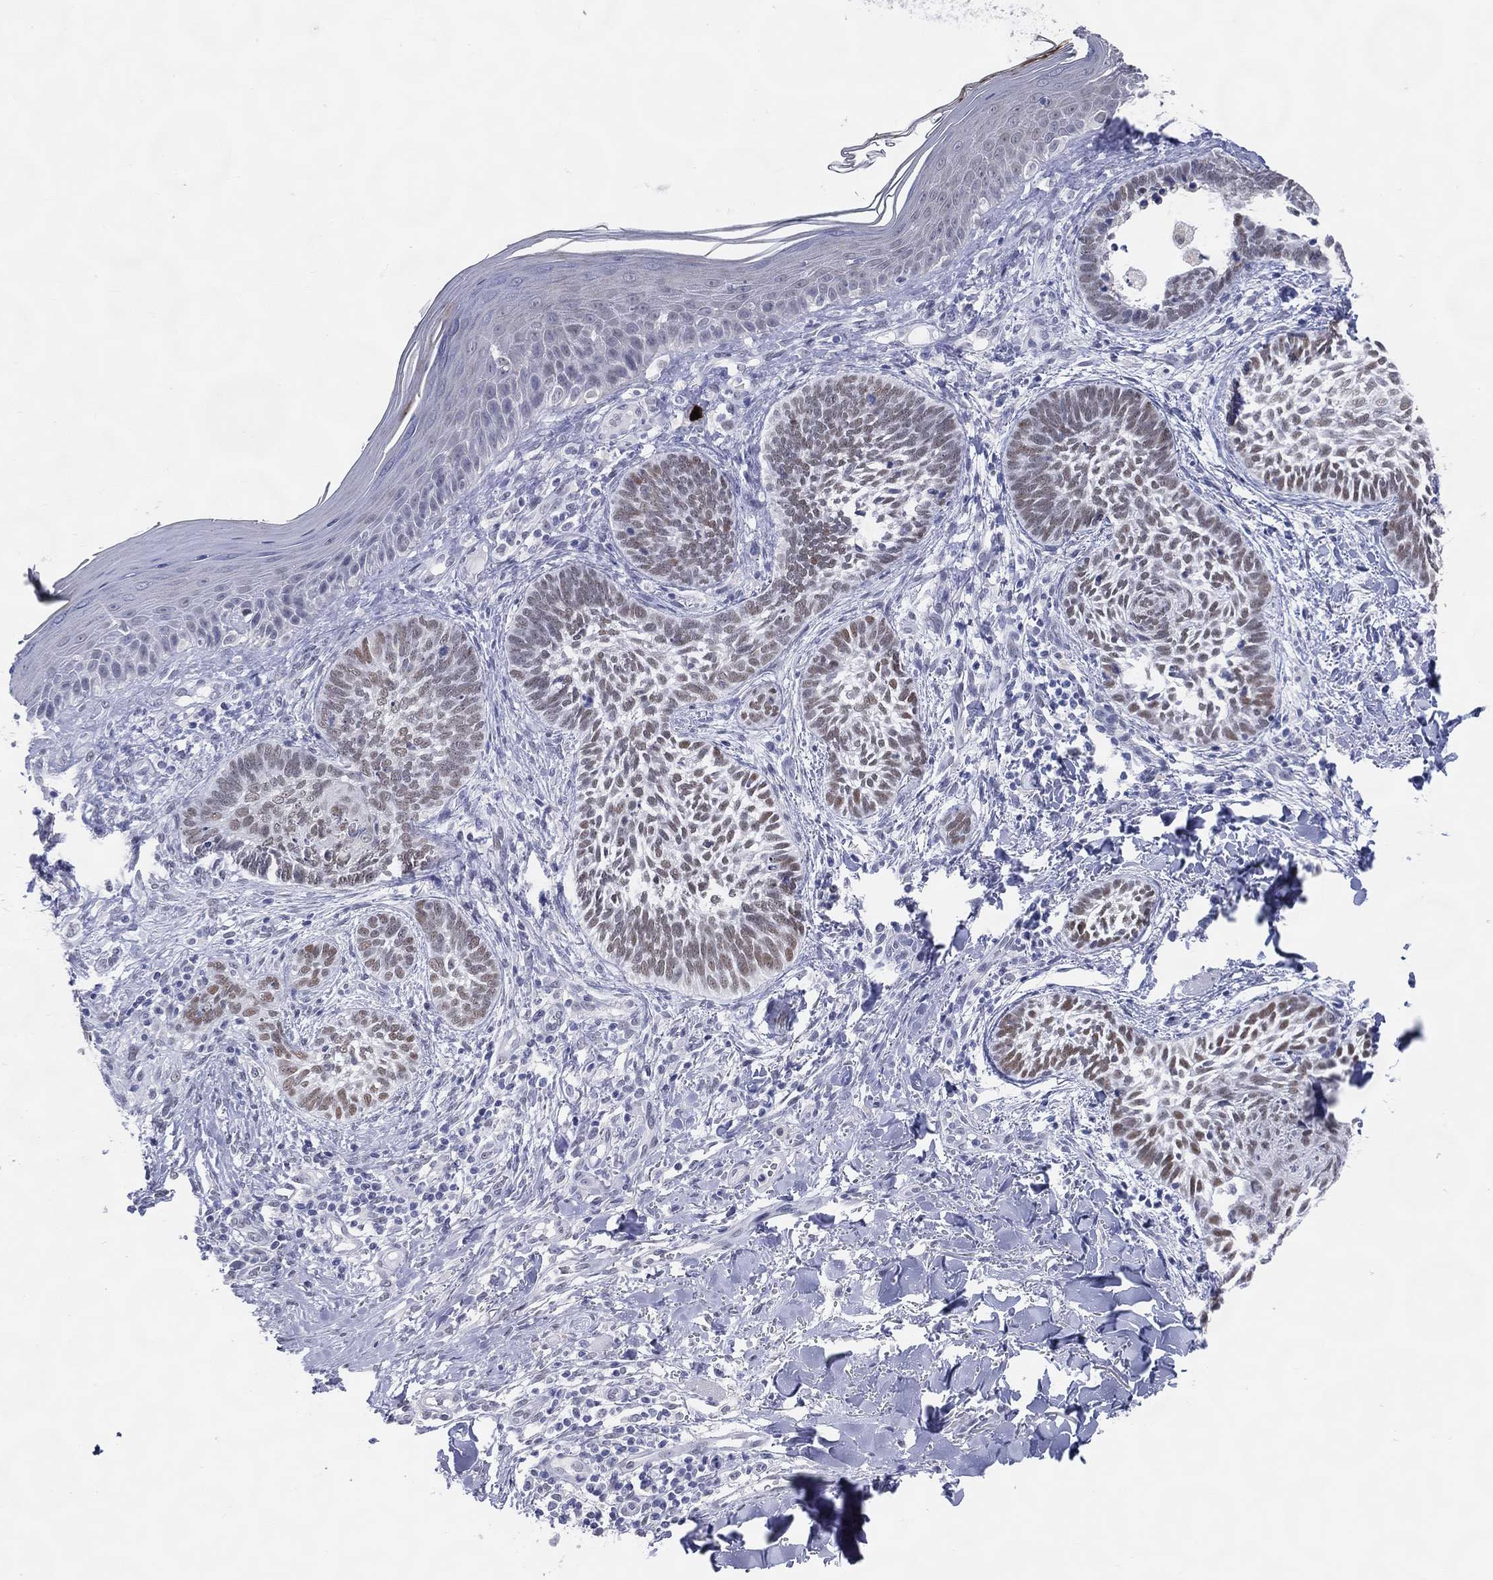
{"staining": {"intensity": "moderate", "quantity": "<25%", "location": "nuclear"}, "tissue": "skin cancer", "cell_type": "Tumor cells", "image_type": "cancer", "snomed": [{"axis": "morphology", "description": "Normal tissue, NOS"}, {"axis": "morphology", "description": "Basal cell carcinoma"}, {"axis": "topography", "description": "Skin"}], "caption": "This histopathology image displays immunohistochemistry (IHC) staining of human skin basal cell carcinoma, with low moderate nuclear positivity in approximately <25% of tumor cells.", "gene": "CFAP58", "patient": {"sex": "male", "age": 46}}